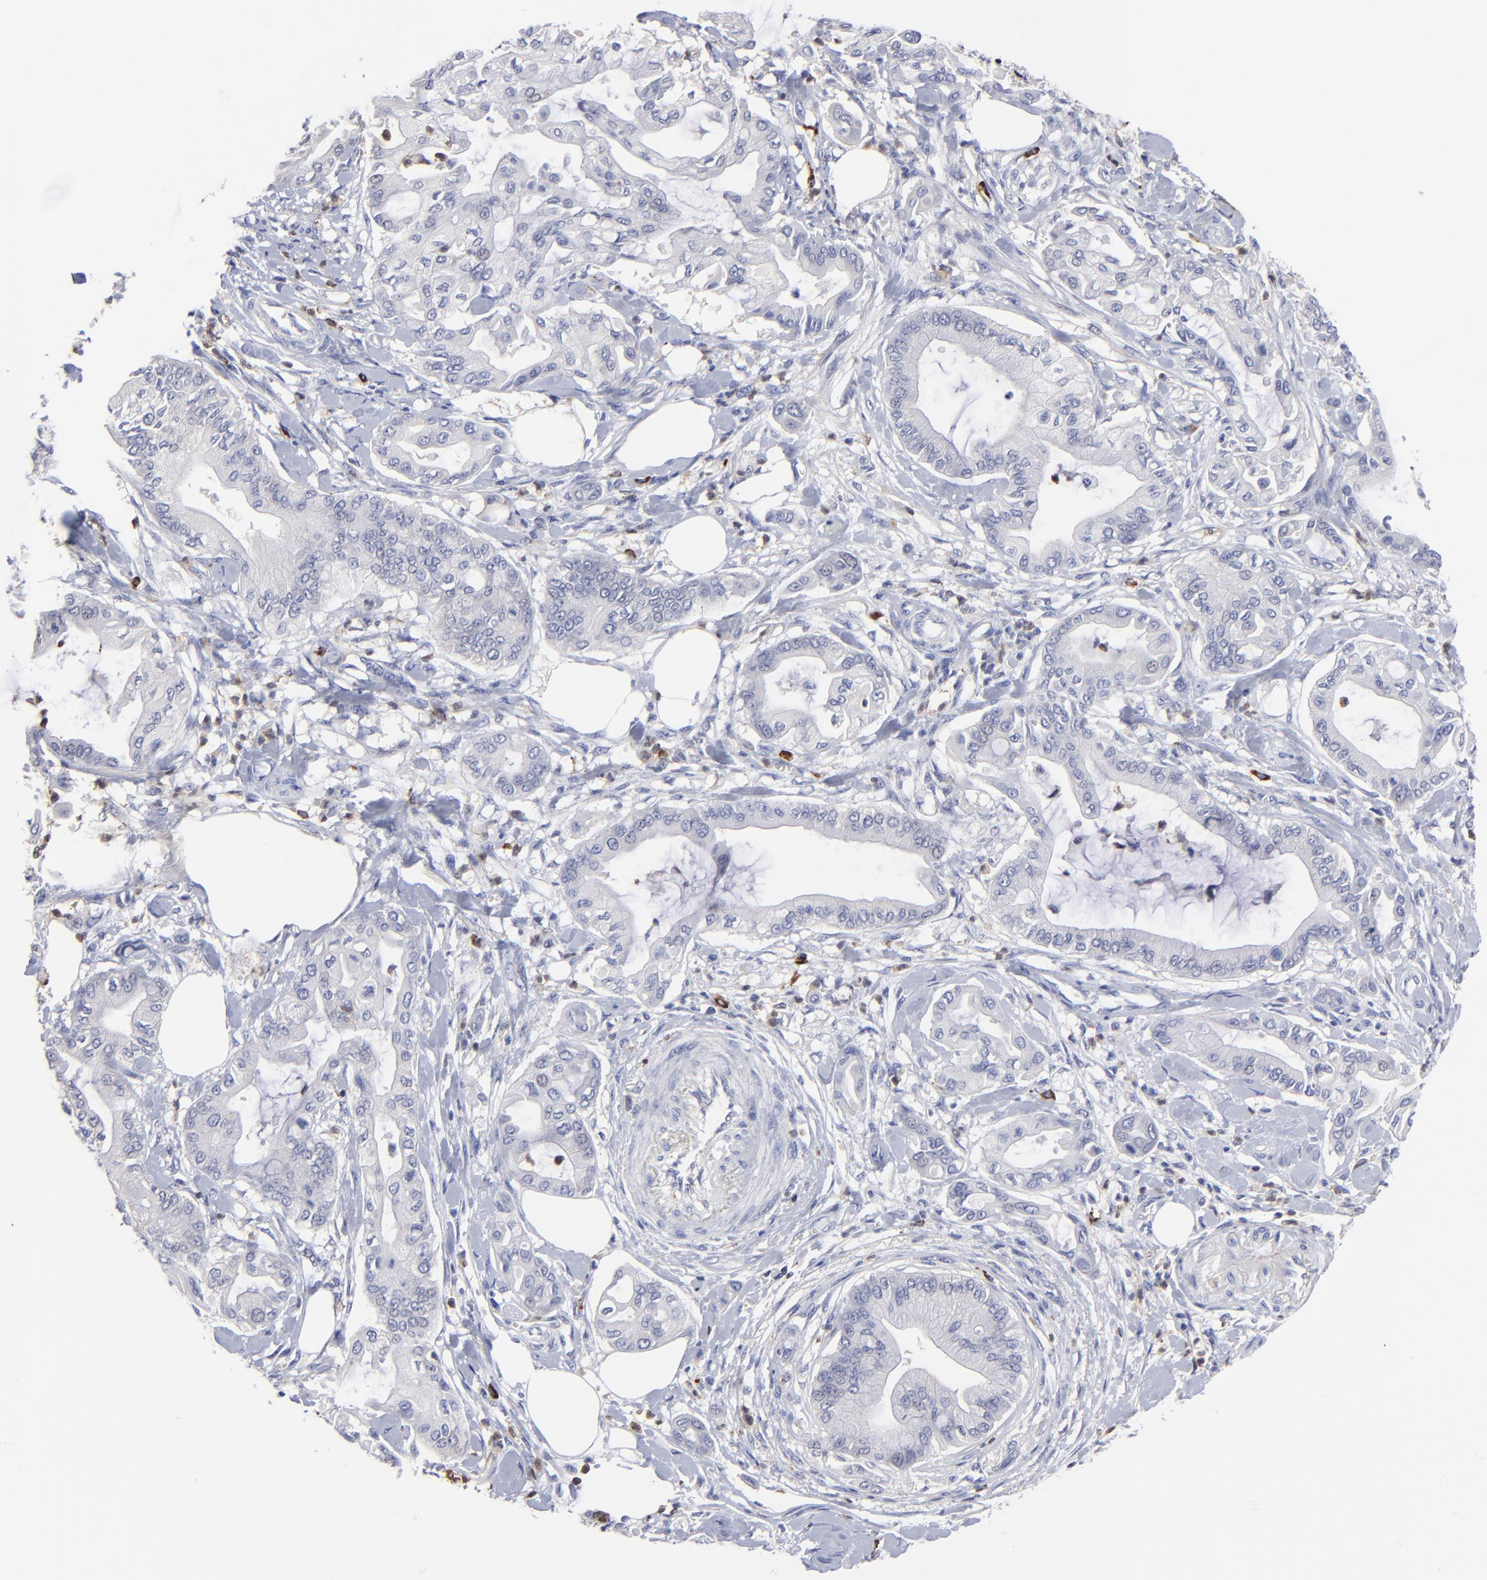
{"staining": {"intensity": "negative", "quantity": "none", "location": "none"}, "tissue": "pancreatic cancer", "cell_type": "Tumor cells", "image_type": "cancer", "snomed": [{"axis": "morphology", "description": "Adenocarcinoma, NOS"}, {"axis": "morphology", "description": "Adenocarcinoma, metastatic, NOS"}, {"axis": "topography", "description": "Lymph node"}, {"axis": "topography", "description": "Pancreas"}, {"axis": "topography", "description": "Duodenum"}], "caption": "There is no significant expression in tumor cells of metastatic adenocarcinoma (pancreatic).", "gene": "TBXT", "patient": {"sex": "female", "age": 64}}